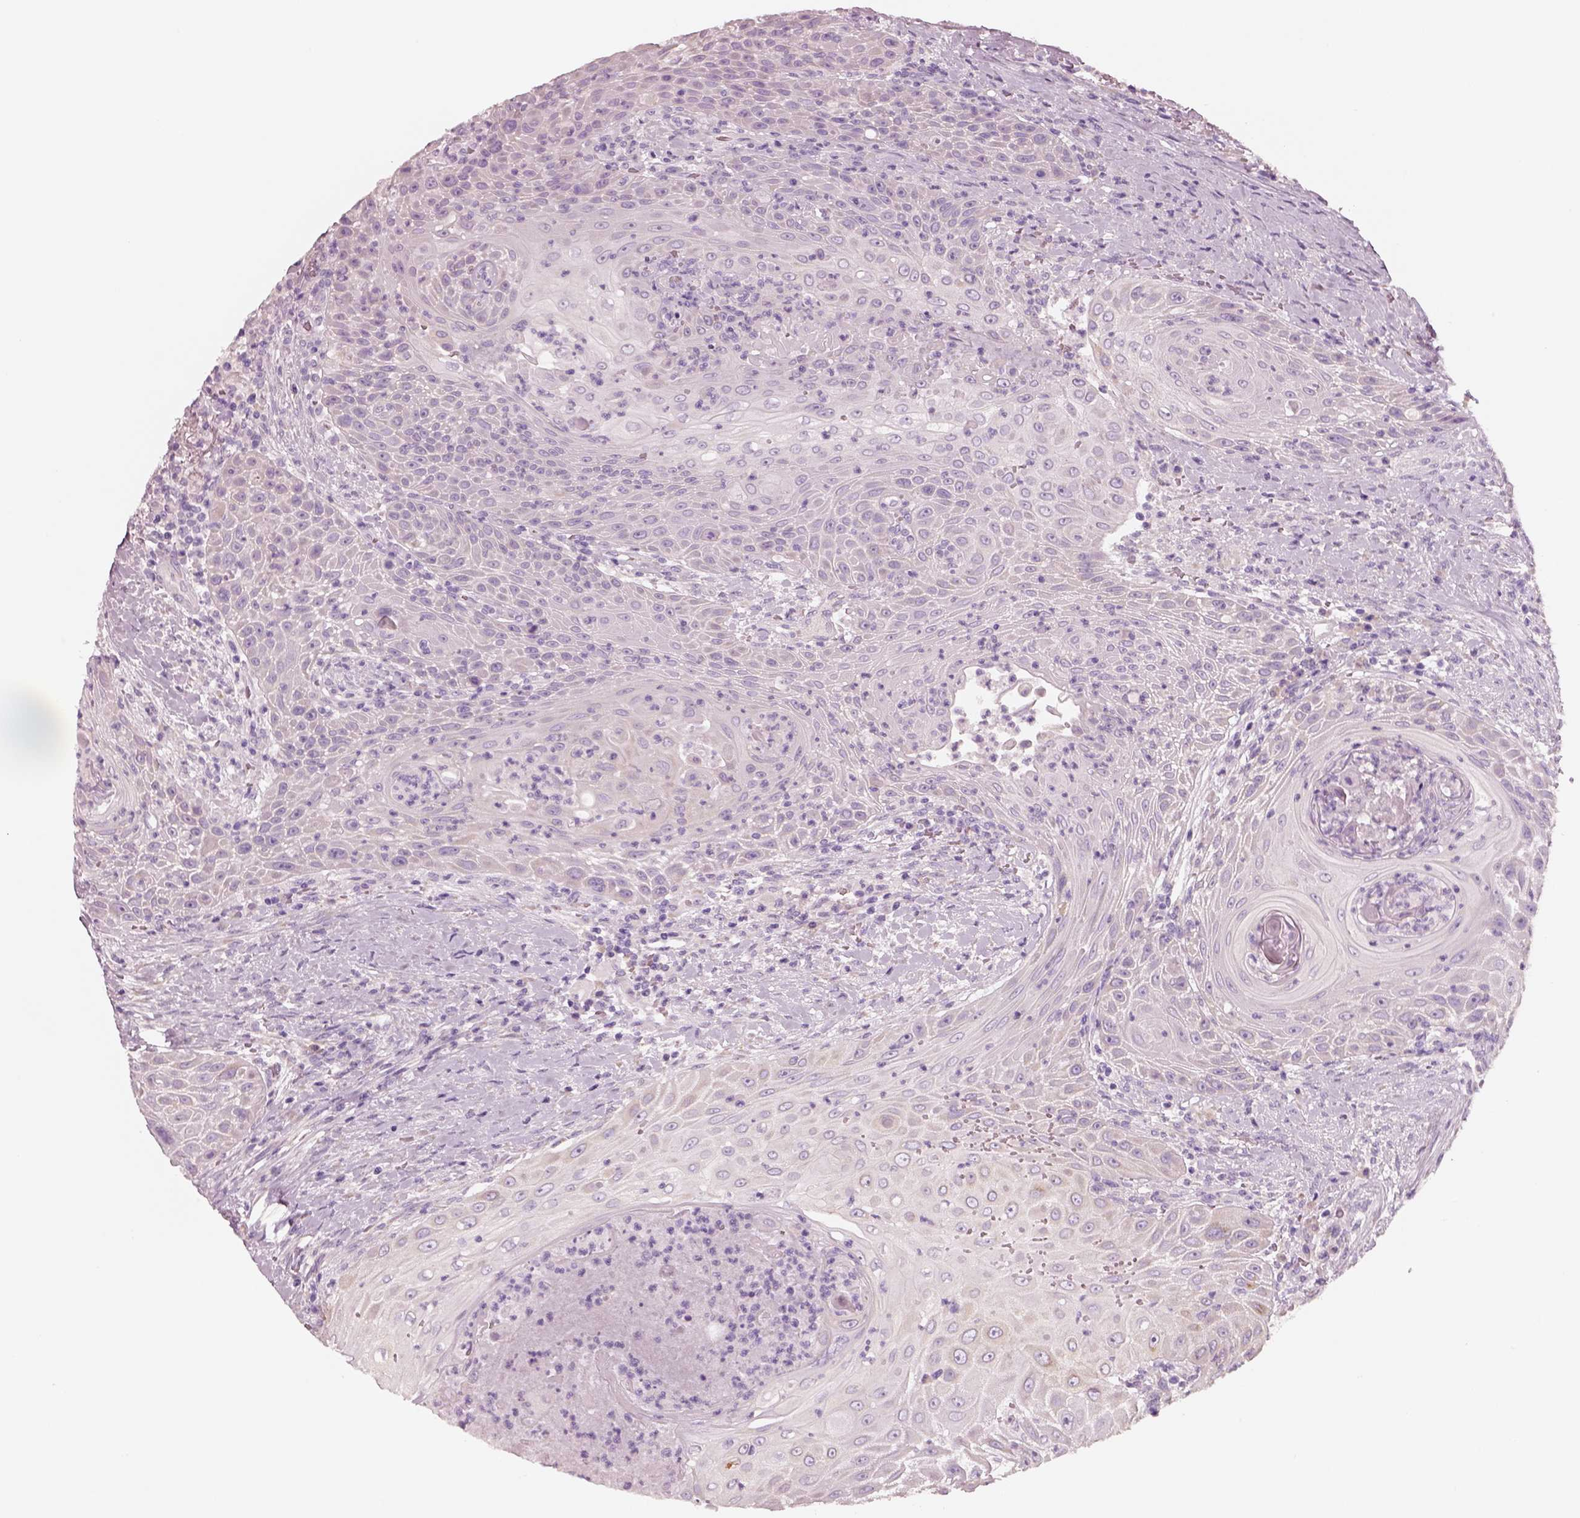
{"staining": {"intensity": "negative", "quantity": "none", "location": "none"}, "tissue": "head and neck cancer", "cell_type": "Tumor cells", "image_type": "cancer", "snomed": [{"axis": "morphology", "description": "Squamous cell carcinoma, NOS"}, {"axis": "topography", "description": "Head-Neck"}], "caption": "This histopathology image is of head and neck squamous cell carcinoma stained with immunohistochemistry (IHC) to label a protein in brown with the nuclei are counter-stained blue. There is no staining in tumor cells.", "gene": "PNOC", "patient": {"sex": "male", "age": 69}}